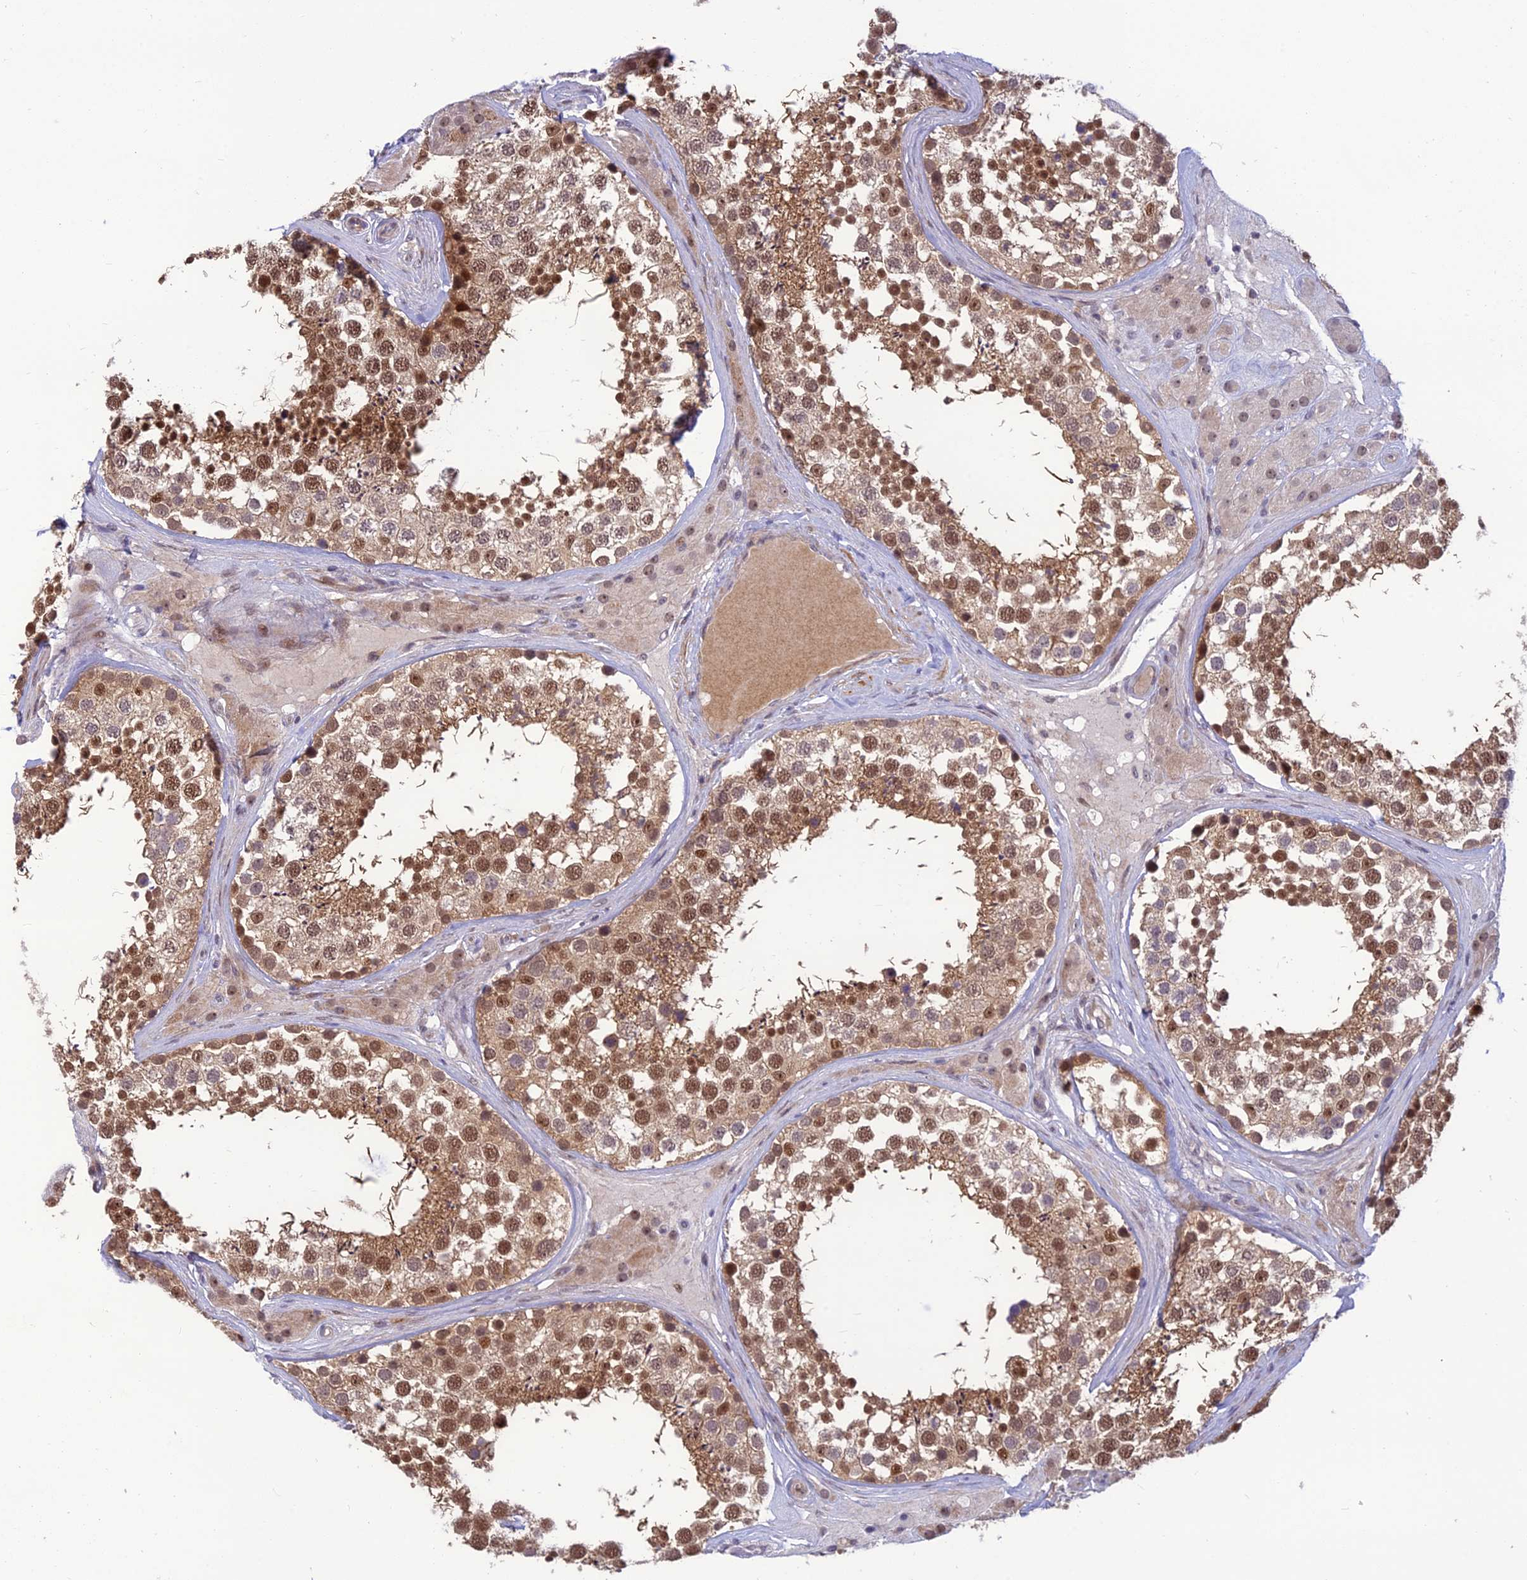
{"staining": {"intensity": "moderate", "quantity": ">75%", "location": "cytoplasmic/membranous,nuclear"}, "tissue": "testis", "cell_type": "Cells in seminiferous ducts", "image_type": "normal", "snomed": [{"axis": "morphology", "description": "Normal tissue, NOS"}, {"axis": "topography", "description": "Testis"}], "caption": "Immunohistochemical staining of normal testis exhibits >75% levels of moderate cytoplasmic/membranous,nuclear protein expression in approximately >75% of cells in seminiferous ducts. The staining was performed using DAB, with brown indicating positive protein expression. Nuclei are stained blue with hematoxylin.", "gene": "ASPDH", "patient": {"sex": "male", "age": 46}}